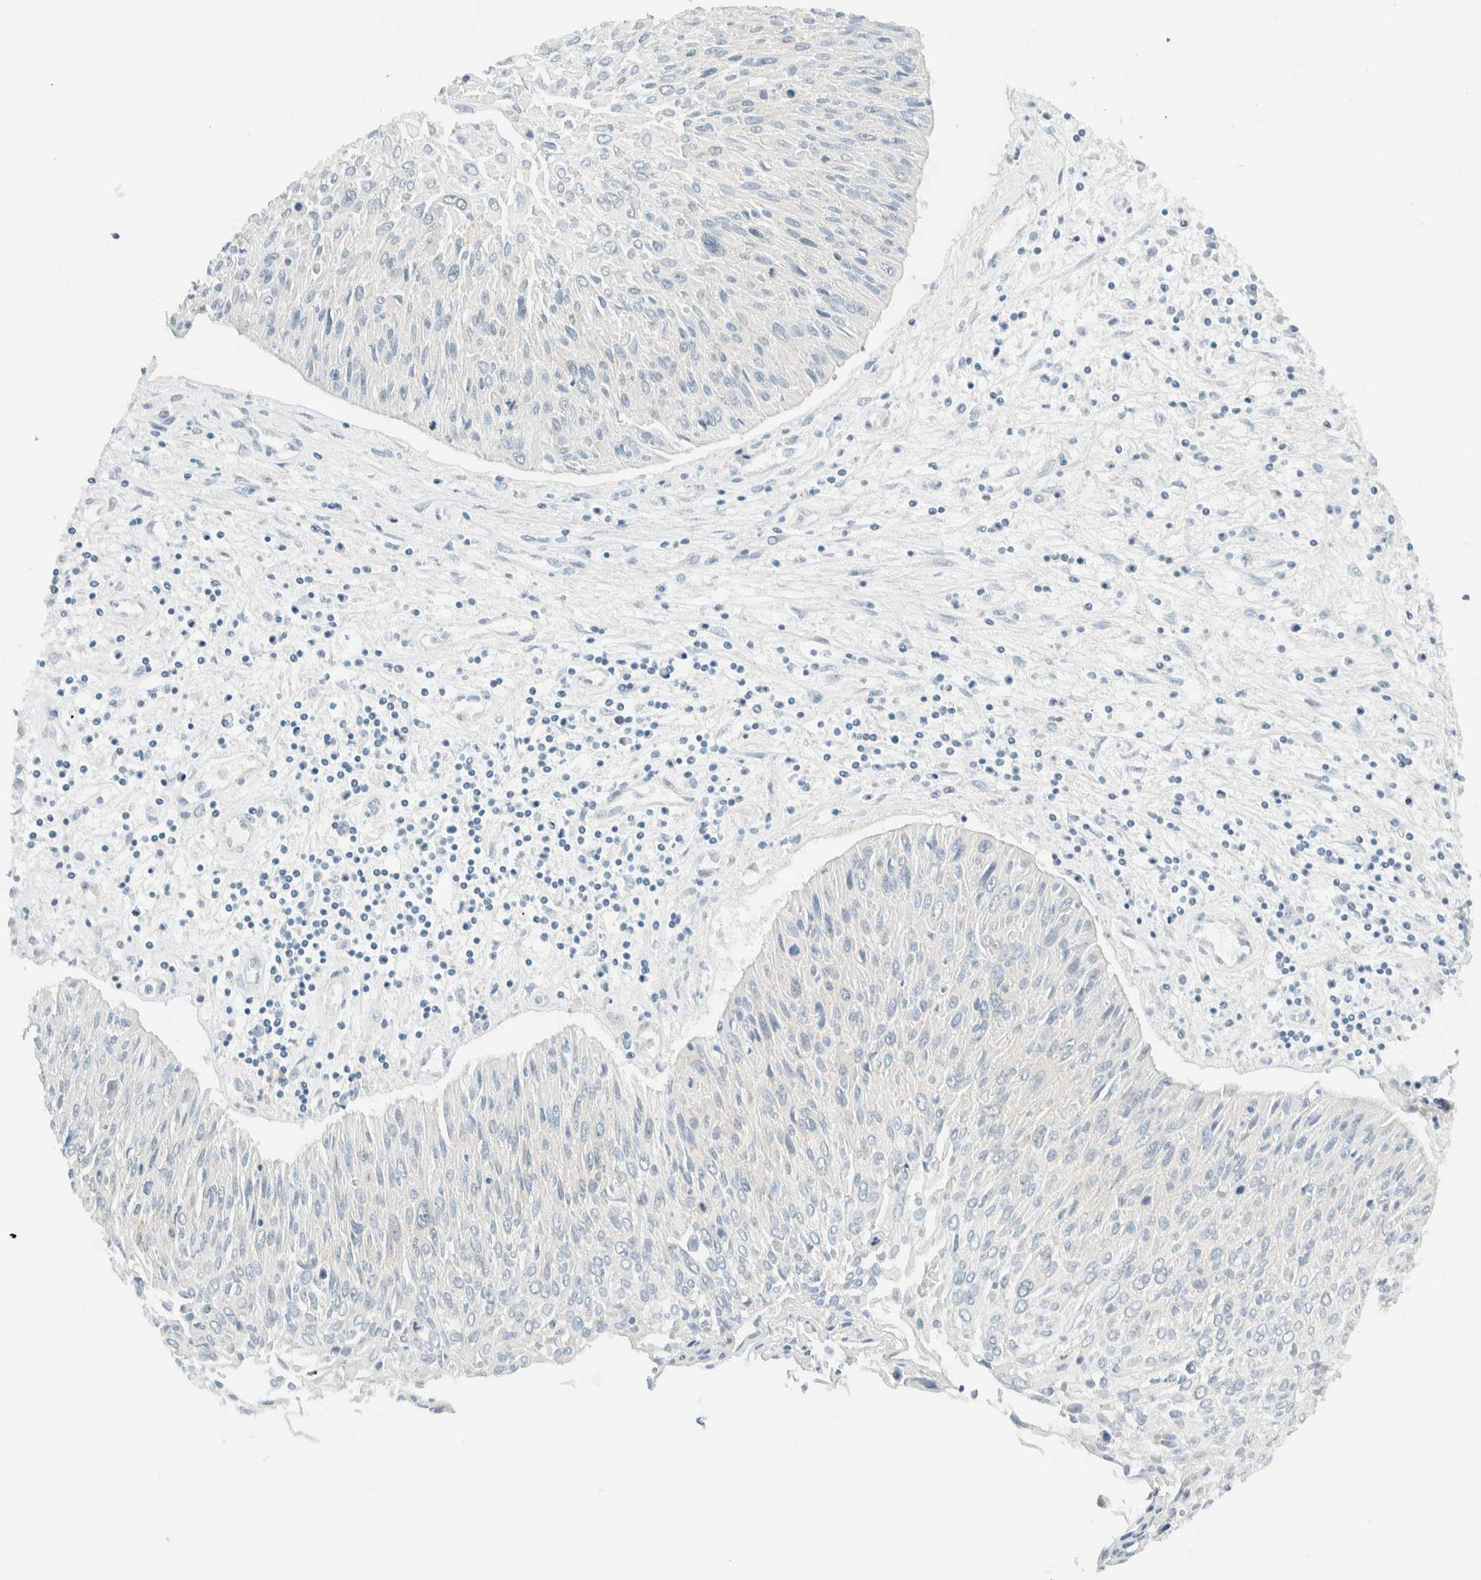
{"staining": {"intensity": "negative", "quantity": "none", "location": "none"}, "tissue": "cervical cancer", "cell_type": "Tumor cells", "image_type": "cancer", "snomed": [{"axis": "morphology", "description": "Squamous cell carcinoma, NOS"}, {"axis": "topography", "description": "Cervix"}], "caption": "Tumor cells show no significant staining in cervical cancer (squamous cell carcinoma).", "gene": "NDE1", "patient": {"sex": "female", "age": 51}}